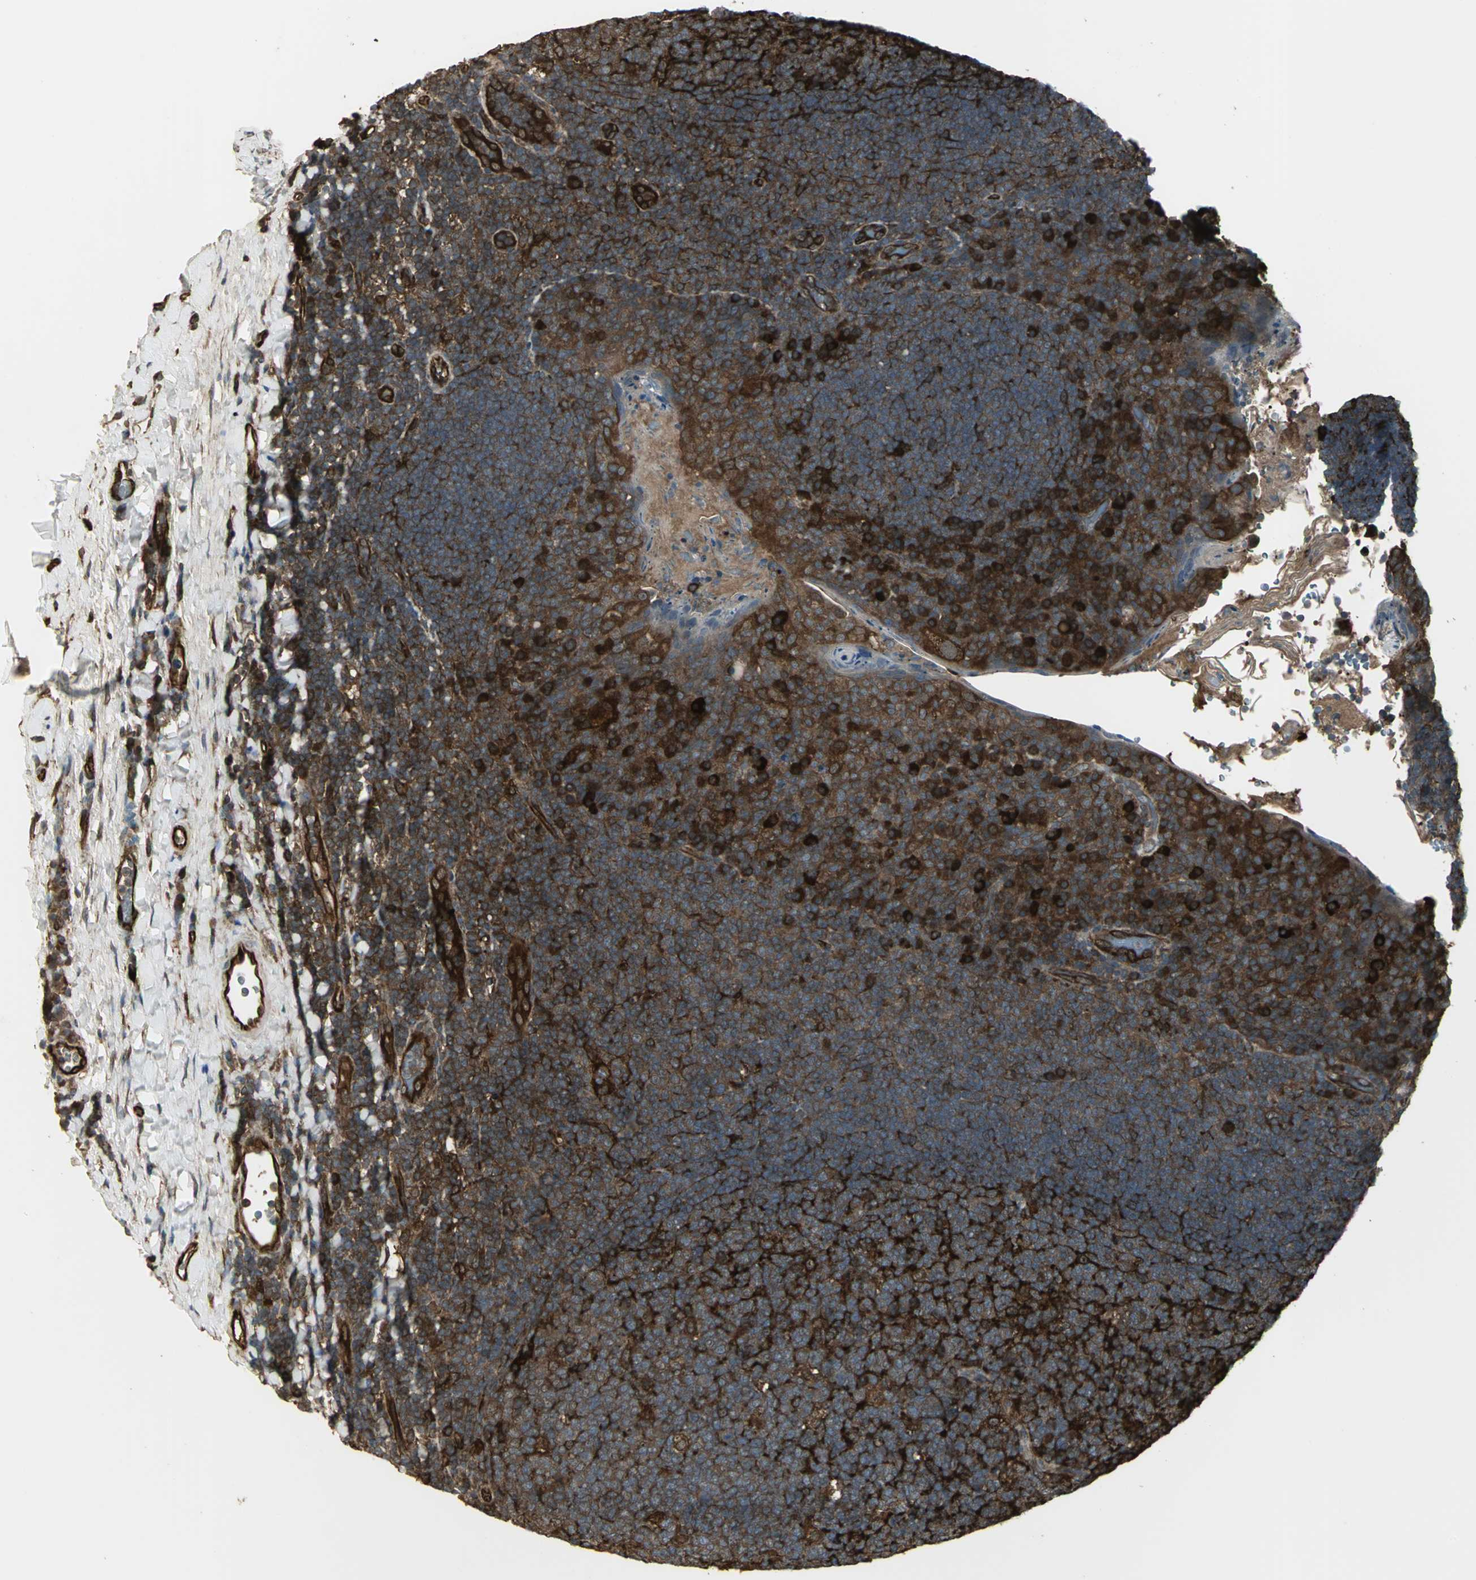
{"staining": {"intensity": "strong", "quantity": ">75%", "location": "cytoplasmic/membranous"}, "tissue": "tonsil", "cell_type": "Germinal center cells", "image_type": "normal", "snomed": [{"axis": "morphology", "description": "Normal tissue, NOS"}, {"axis": "topography", "description": "Tonsil"}], "caption": "High-power microscopy captured an immunohistochemistry micrograph of normal tonsil, revealing strong cytoplasmic/membranous expression in about >75% of germinal center cells. (DAB (3,3'-diaminobenzidine) IHC, brown staining for protein, blue staining for nuclei).", "gene": "PRXL2B", "patient": {"sex": "male", "age": 17}}